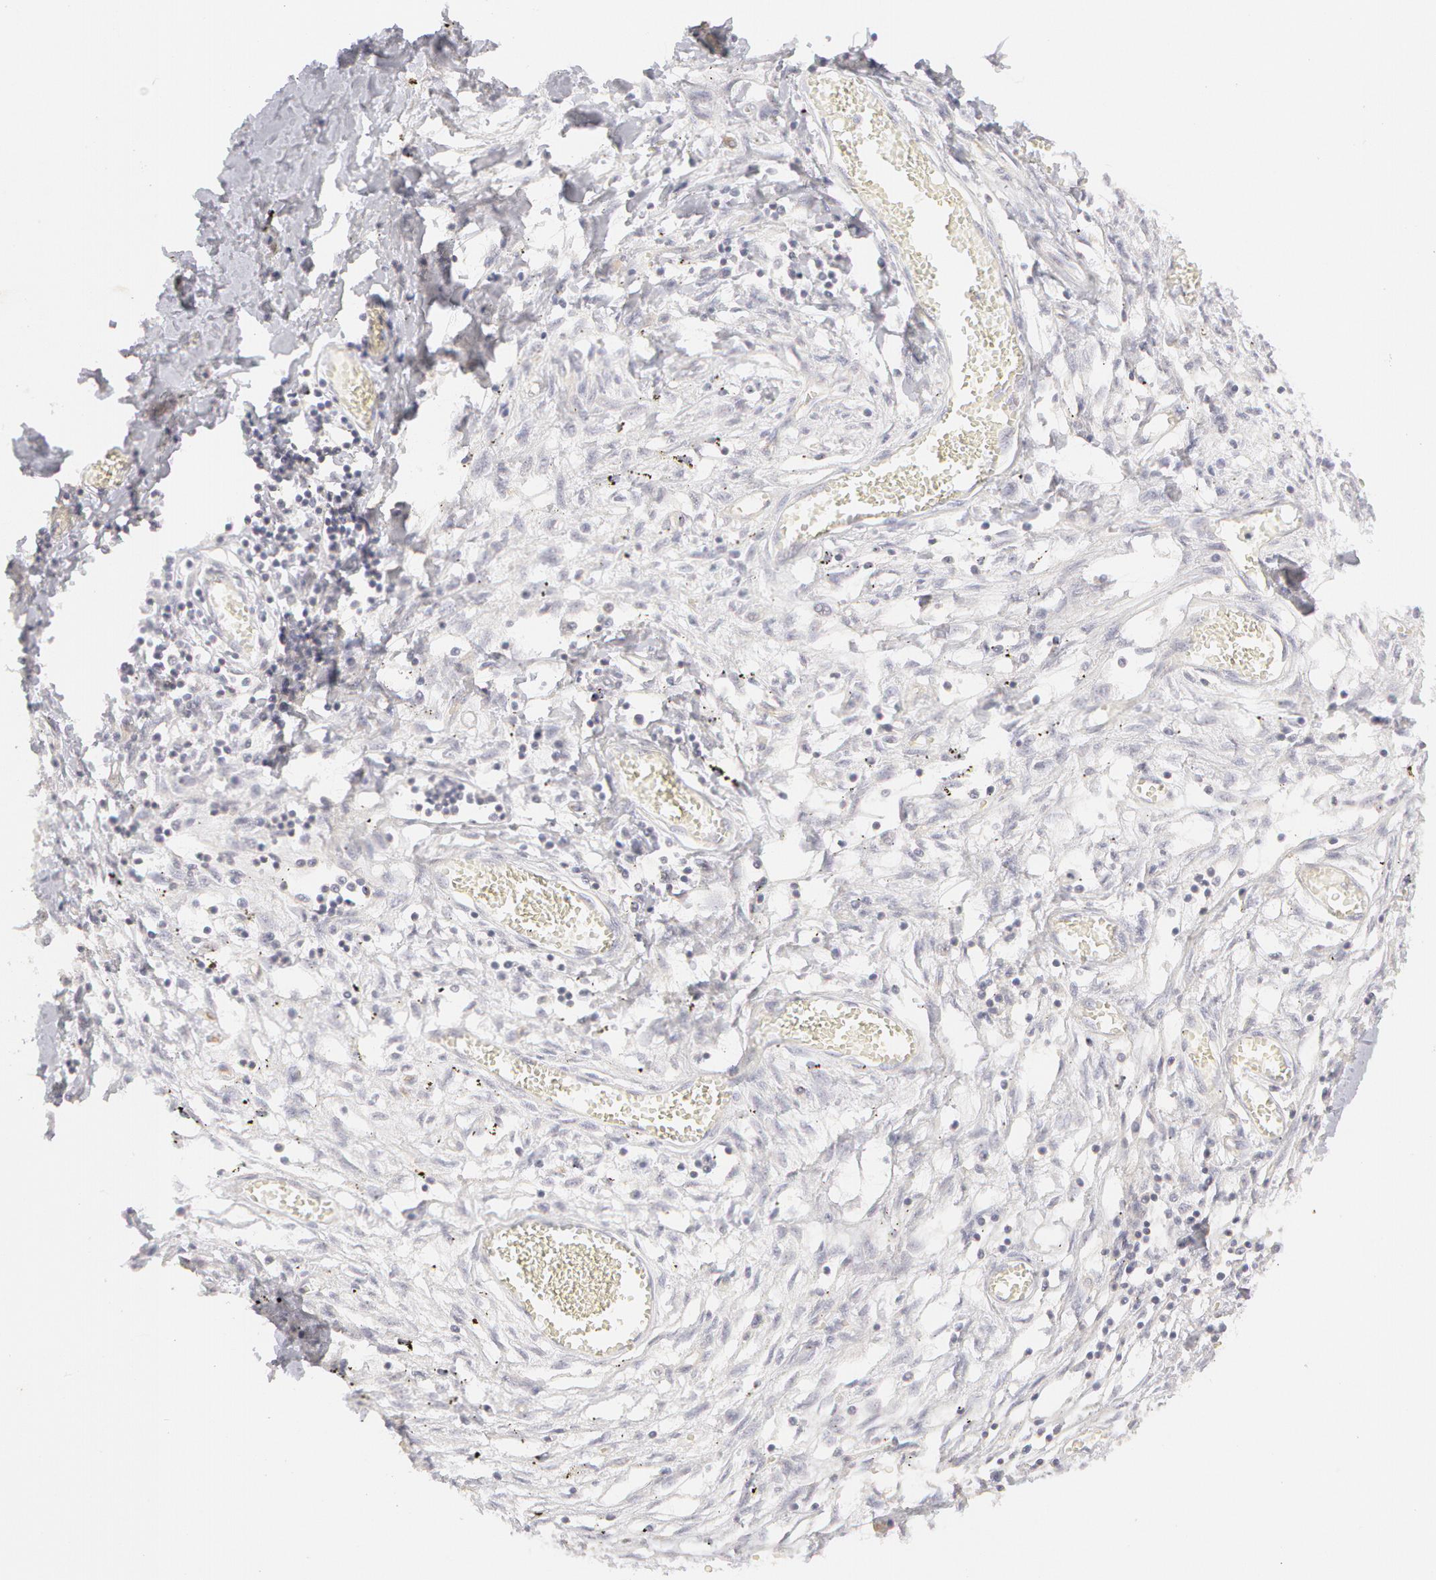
{"staining": {"intensity": "negative", "quantity": "none", "location": "none"}, "tissue": "adipose tissue", "cell_type": "Adipocytes", "image_type": "normal", "snomed": [{"axis": "morphology", "description": "Normal tissue, NOS"}, {"axis": "morphology", "description": "Sarcoma, NOS"}, {"axis": "topography", "description": "Skin"}, {"axis": "topography", "description": "Soft tissue"}], "caption": "This is an immunohistochemistry (IHC) micrograph of benign human adipose tissue. There is no staining in adipocytes.", "gene": "ABCB1", "patient": {"sex": "female", "age": 51}}